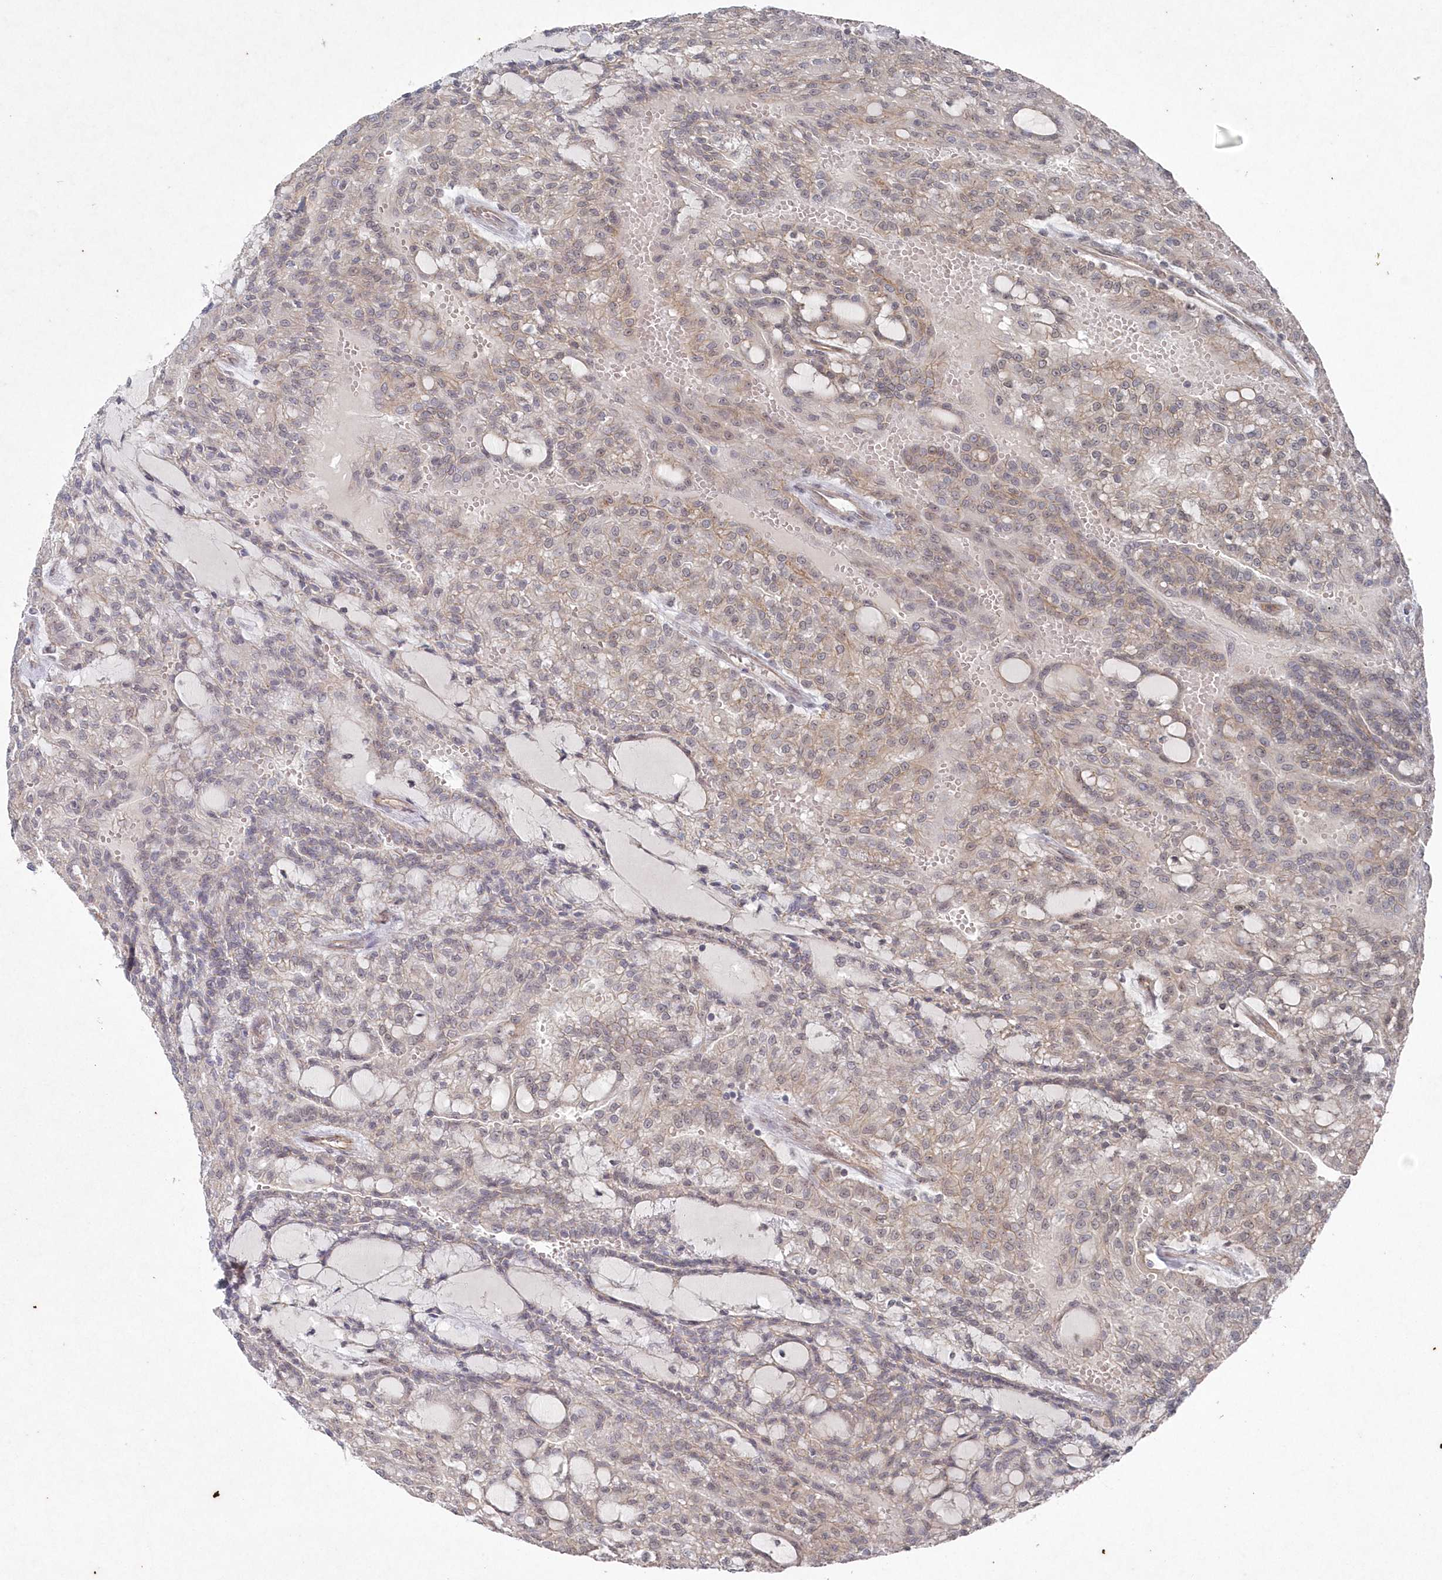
{"staining": {"intensity": "negative", "quantity": "none", "location": "none"}, "tissue": "renal cancer", "cell_type": "Tumor cells", "image_type": "cancer", "snomed": [{"axis": "morphology", "description": "Adenocarcinoma, NOS"}, {"axis": "topography", "description": "Kidney"}], "caption": "DAB immunohistochemical staining of renal adenocarcinoma shows no significant expression in tumor cells.", "gene": "VSIG2", "patient": {"sex": "male", "age": 63}}